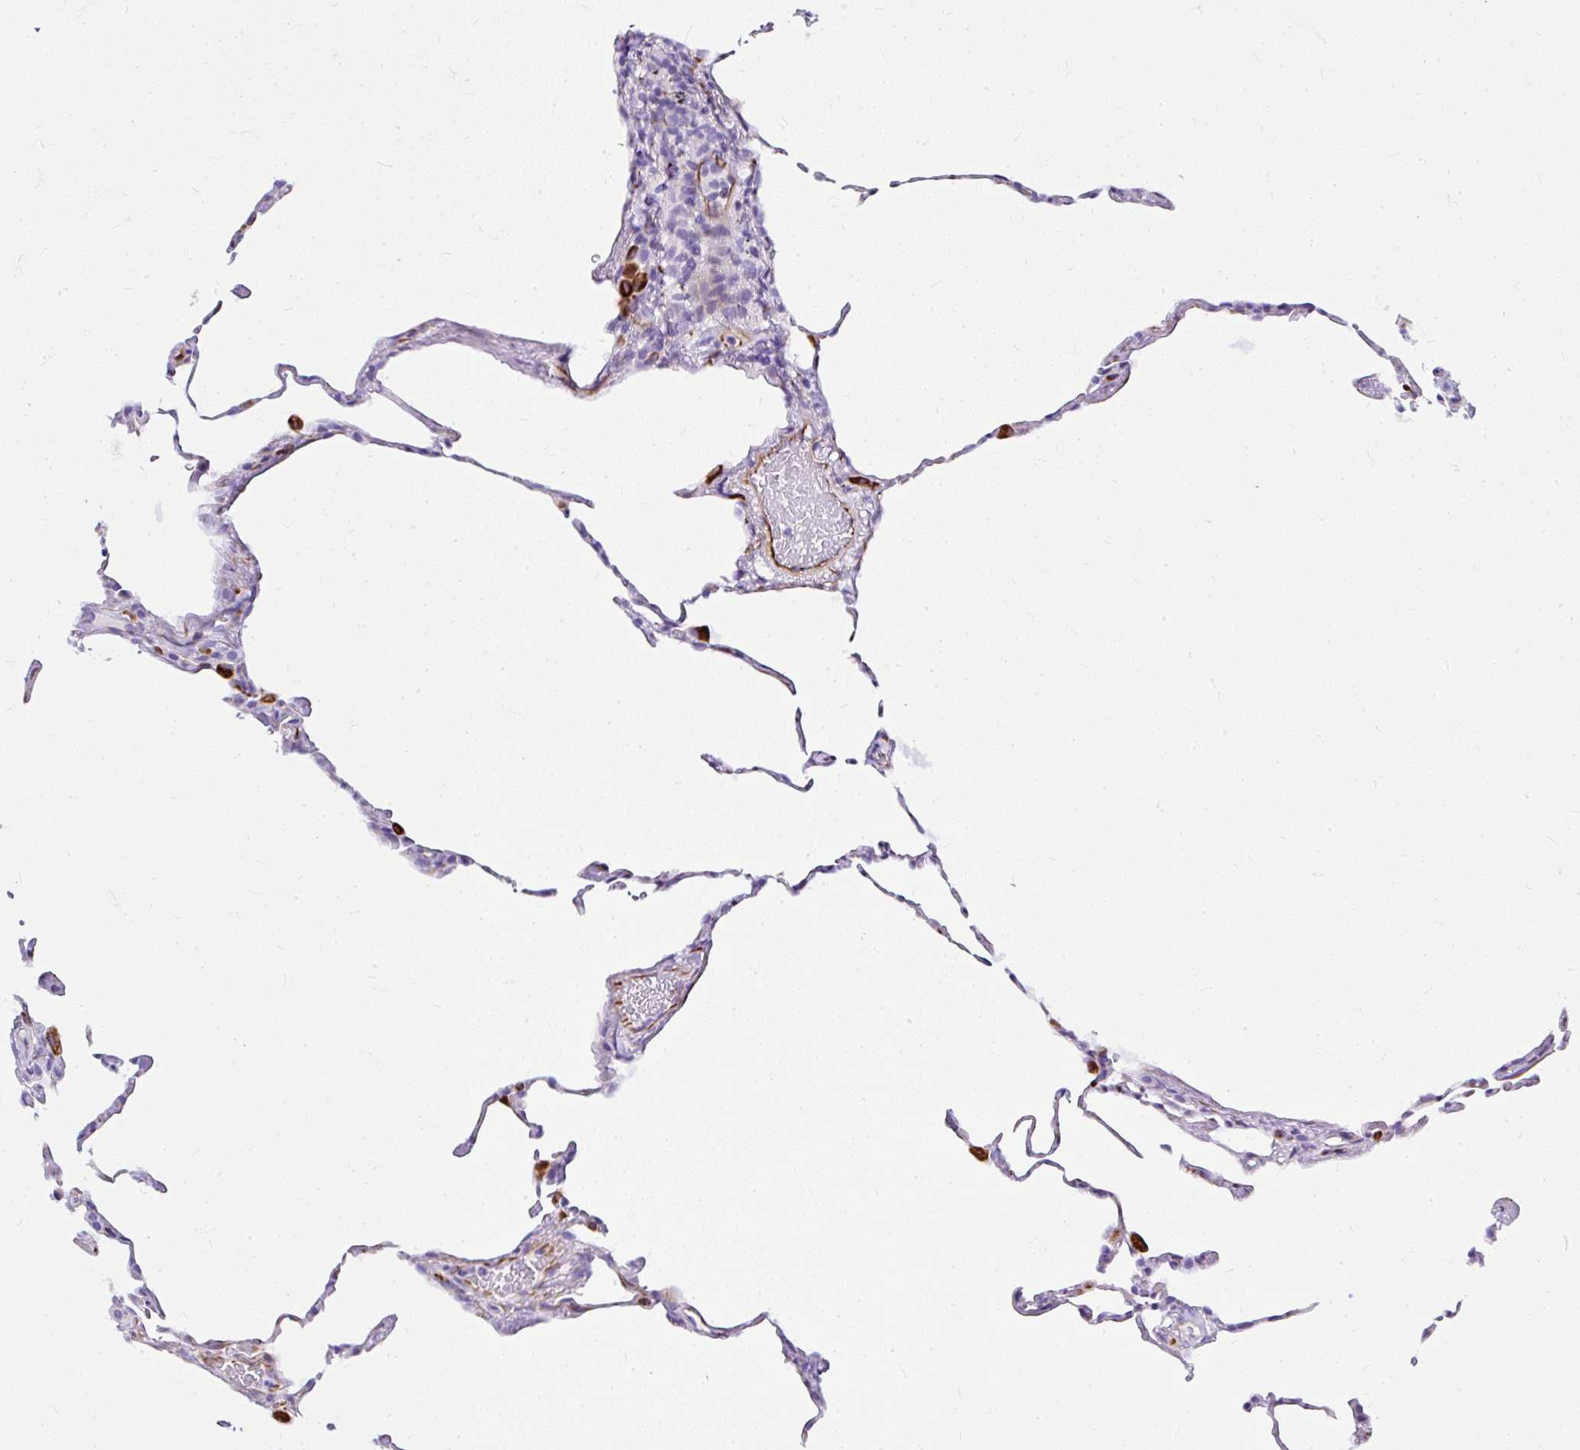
{"staining": {"intensity": "negative", "quantity": "none", "location": "none"}, "tissue": "lung", "cell_type": "Alveolar cells", "image_type": "normal", "snomed": [{"axis": "morphology", "description": "Normal tissue, NOS"}, {"axis": "topography", "description": "Lung"}], "caption": "Alveolar cells show no significant protein expression in benign lung. (DAB (3,3'-diaminobenzidine) immunohistochemistry (IHC), high magnification).", "gene": "DEPDC5", "patient": {"sex": "female", "age": 57}}